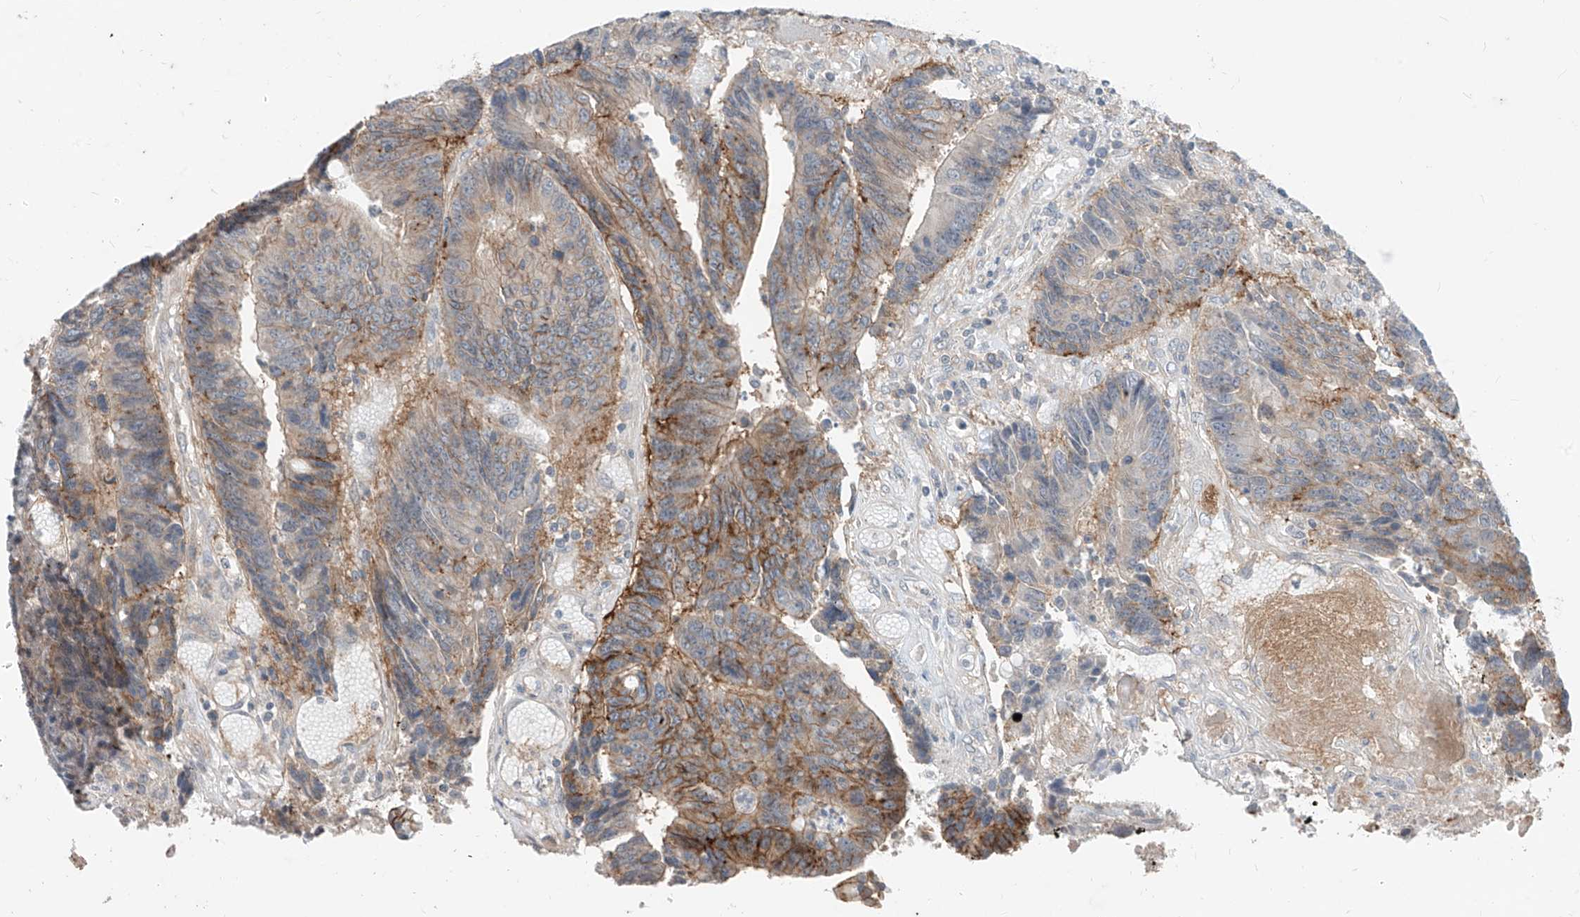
{"staining": {"intensity": "moderate", "quantity": "25%-75%", "location": "cytoplasmic/membranous"}, "tissue": "colorectal cancer", "cell_type": "Tumor cells", "image_type": "cancer", "snomed": [{"axis": "morphology", "description": "Adenocarcinoma, NOS"}, {"axis": "topography", "description": "Rectum"}], "caption": "Protein analysis of colorectal cancer (adenocarcinoma) tissue demonstrates moderate cytoplasmic/membranous positivity in about 25%-75% of tumor cells.", "gene": "ABLIM2", "patient": {"sex": "male", "age": 84}}